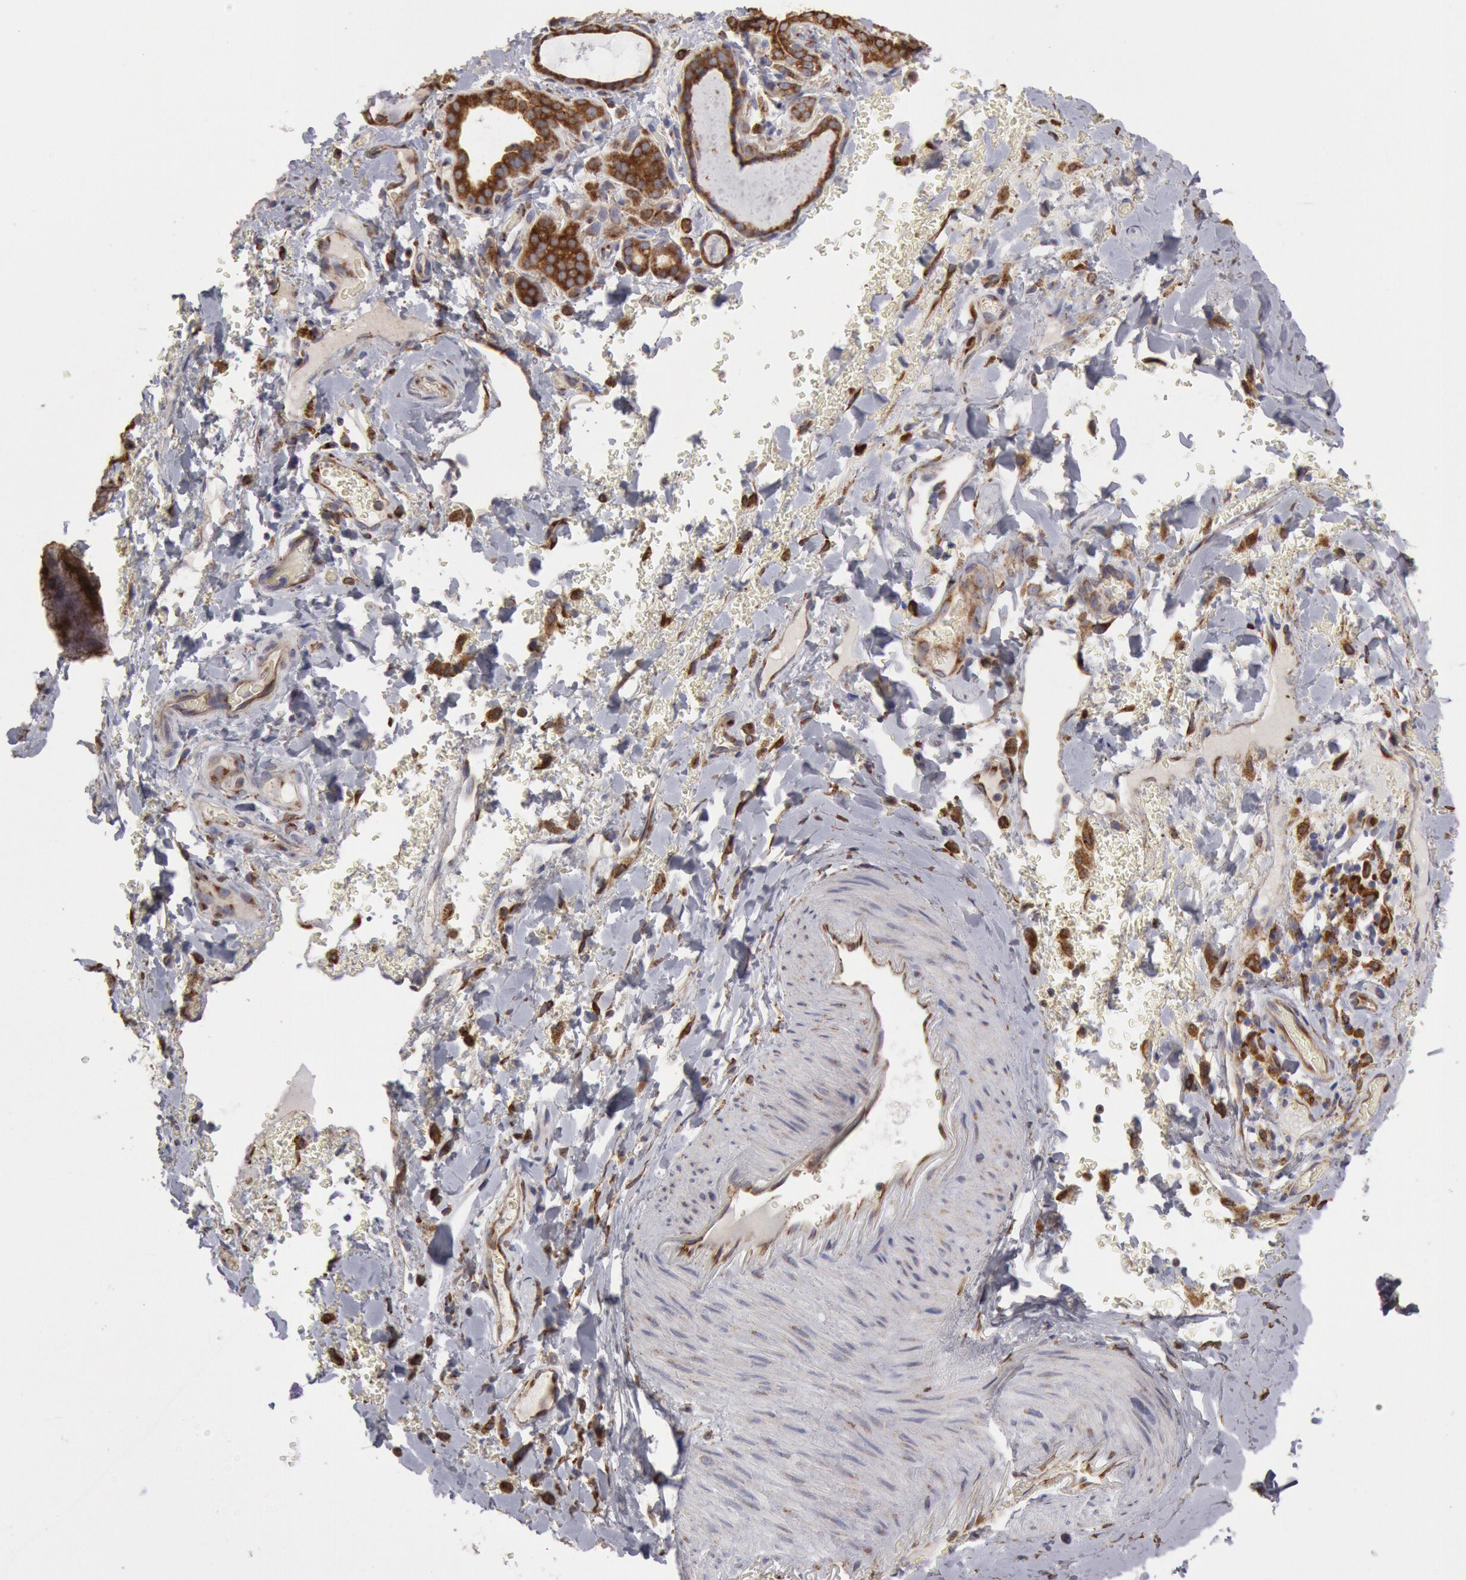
{"staining": {"intensity": "strong", "quantity": ">75%", "location": "none"}, "tissue": "thyroid gland", "cell_type": "Glandular cells", "image_type": "normal", "snomed": [{"axis": "morphology", "description": "Normal tissue, NOS"}, {"axis": "topography", "description": "Thyroid gland"}], "caption": "Protein positivity by IHC demonstrates strong None positivity in approximately >75% of glandular cells in normal thyroid gland.", "gene": "ERP44", "patient": {"sex": "male", "age": 61}}